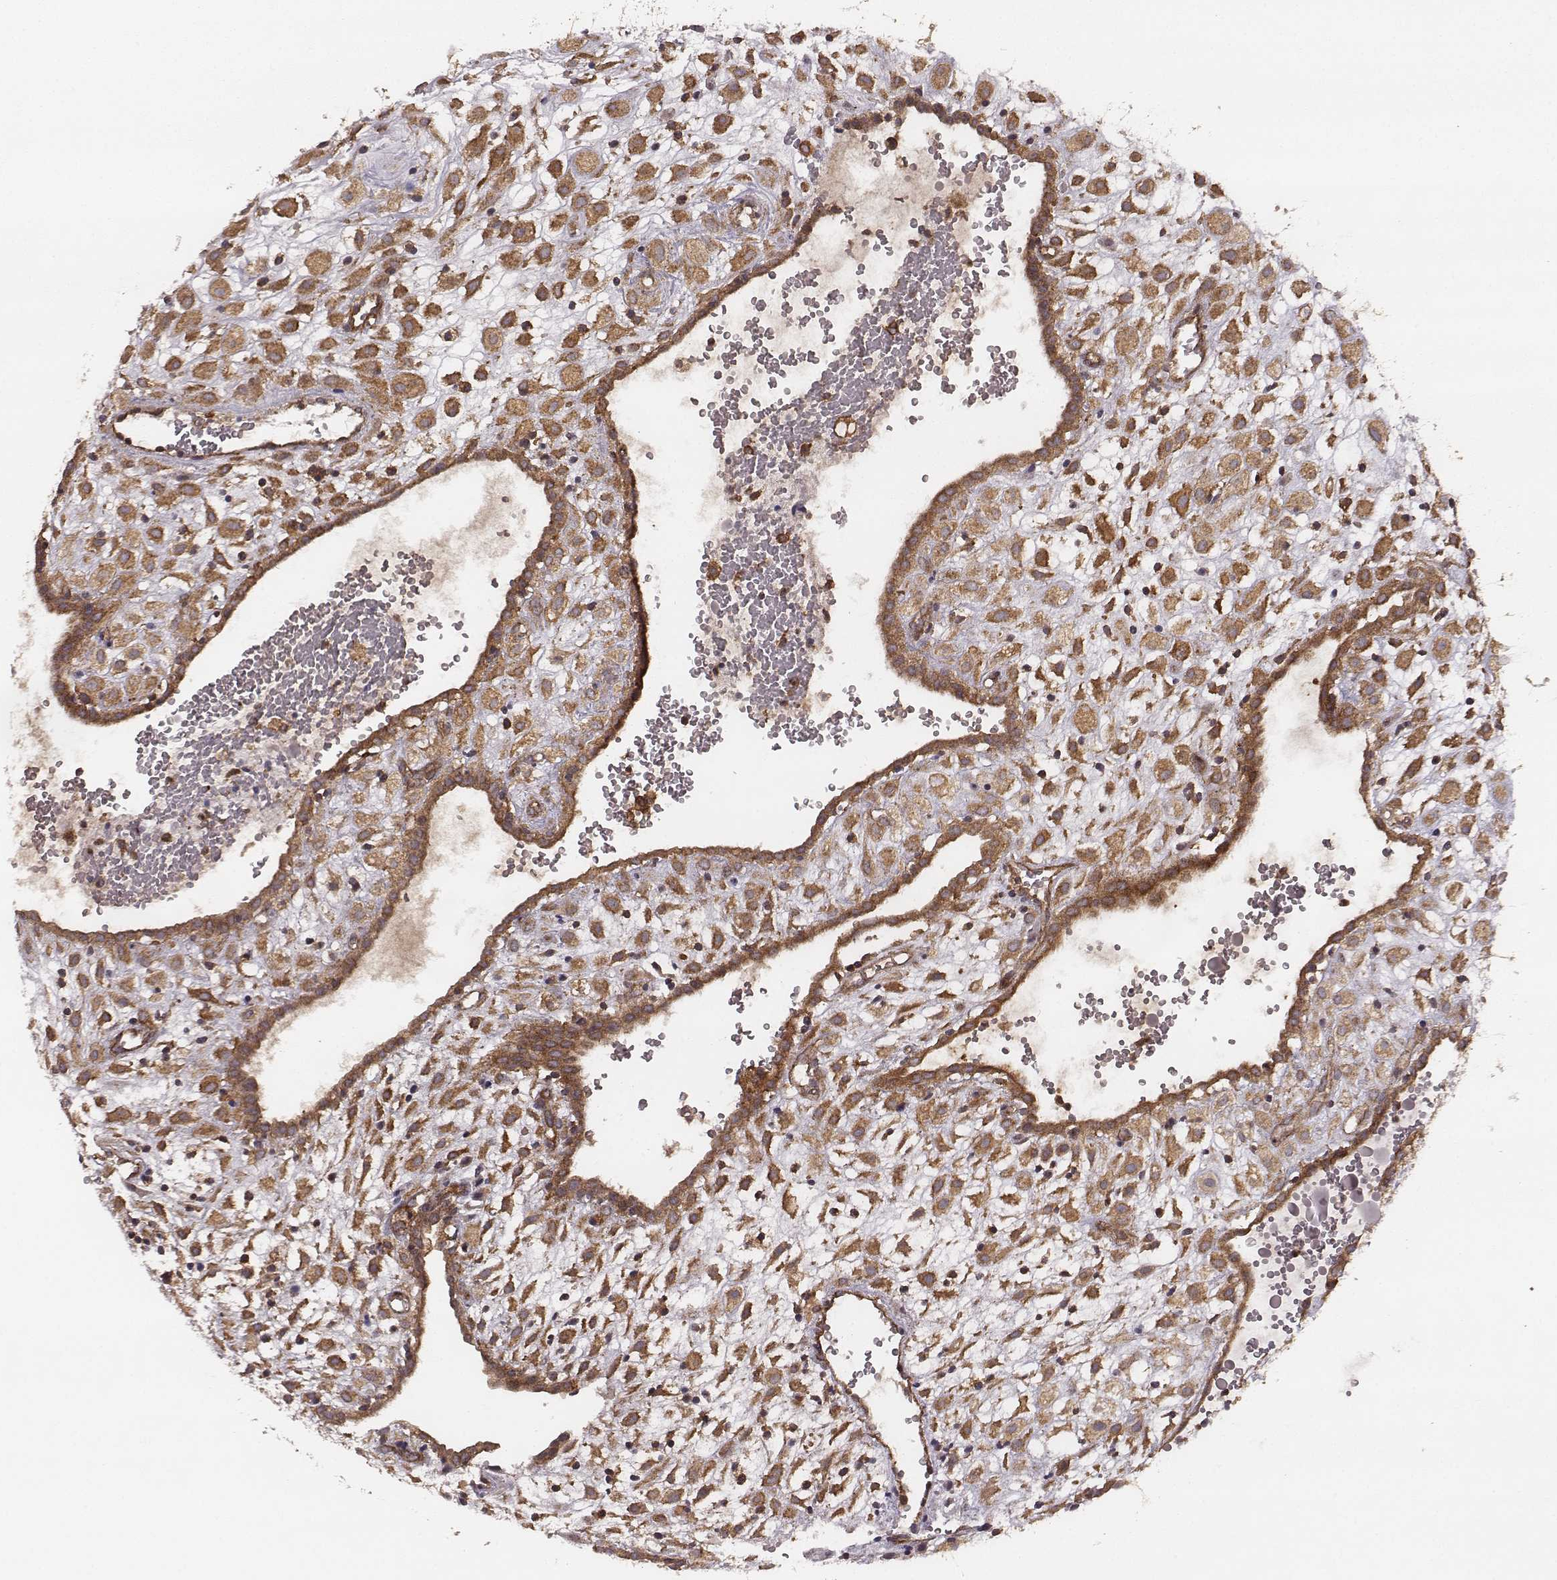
{"staining": {"intensity": "strong", "quantity": ">75%", "location": "cytoplasmic/membranous"}, "tissue": "placenta", "cell_type": "Decidual cells", "image_type": "normal", "snomed": [{"axis": "morphology", "description": "Normal tissue, NOS"}, {"axis": "topography", "description": "Placenta"}], "caption": "Normal placenta shows strong cytoplasmic/membranous staining in approximately >75% of decidual cells, visualized by immunohistochemistry.", "gene": "VPS26A", "patient": {"sex": "female", "age": 24}}